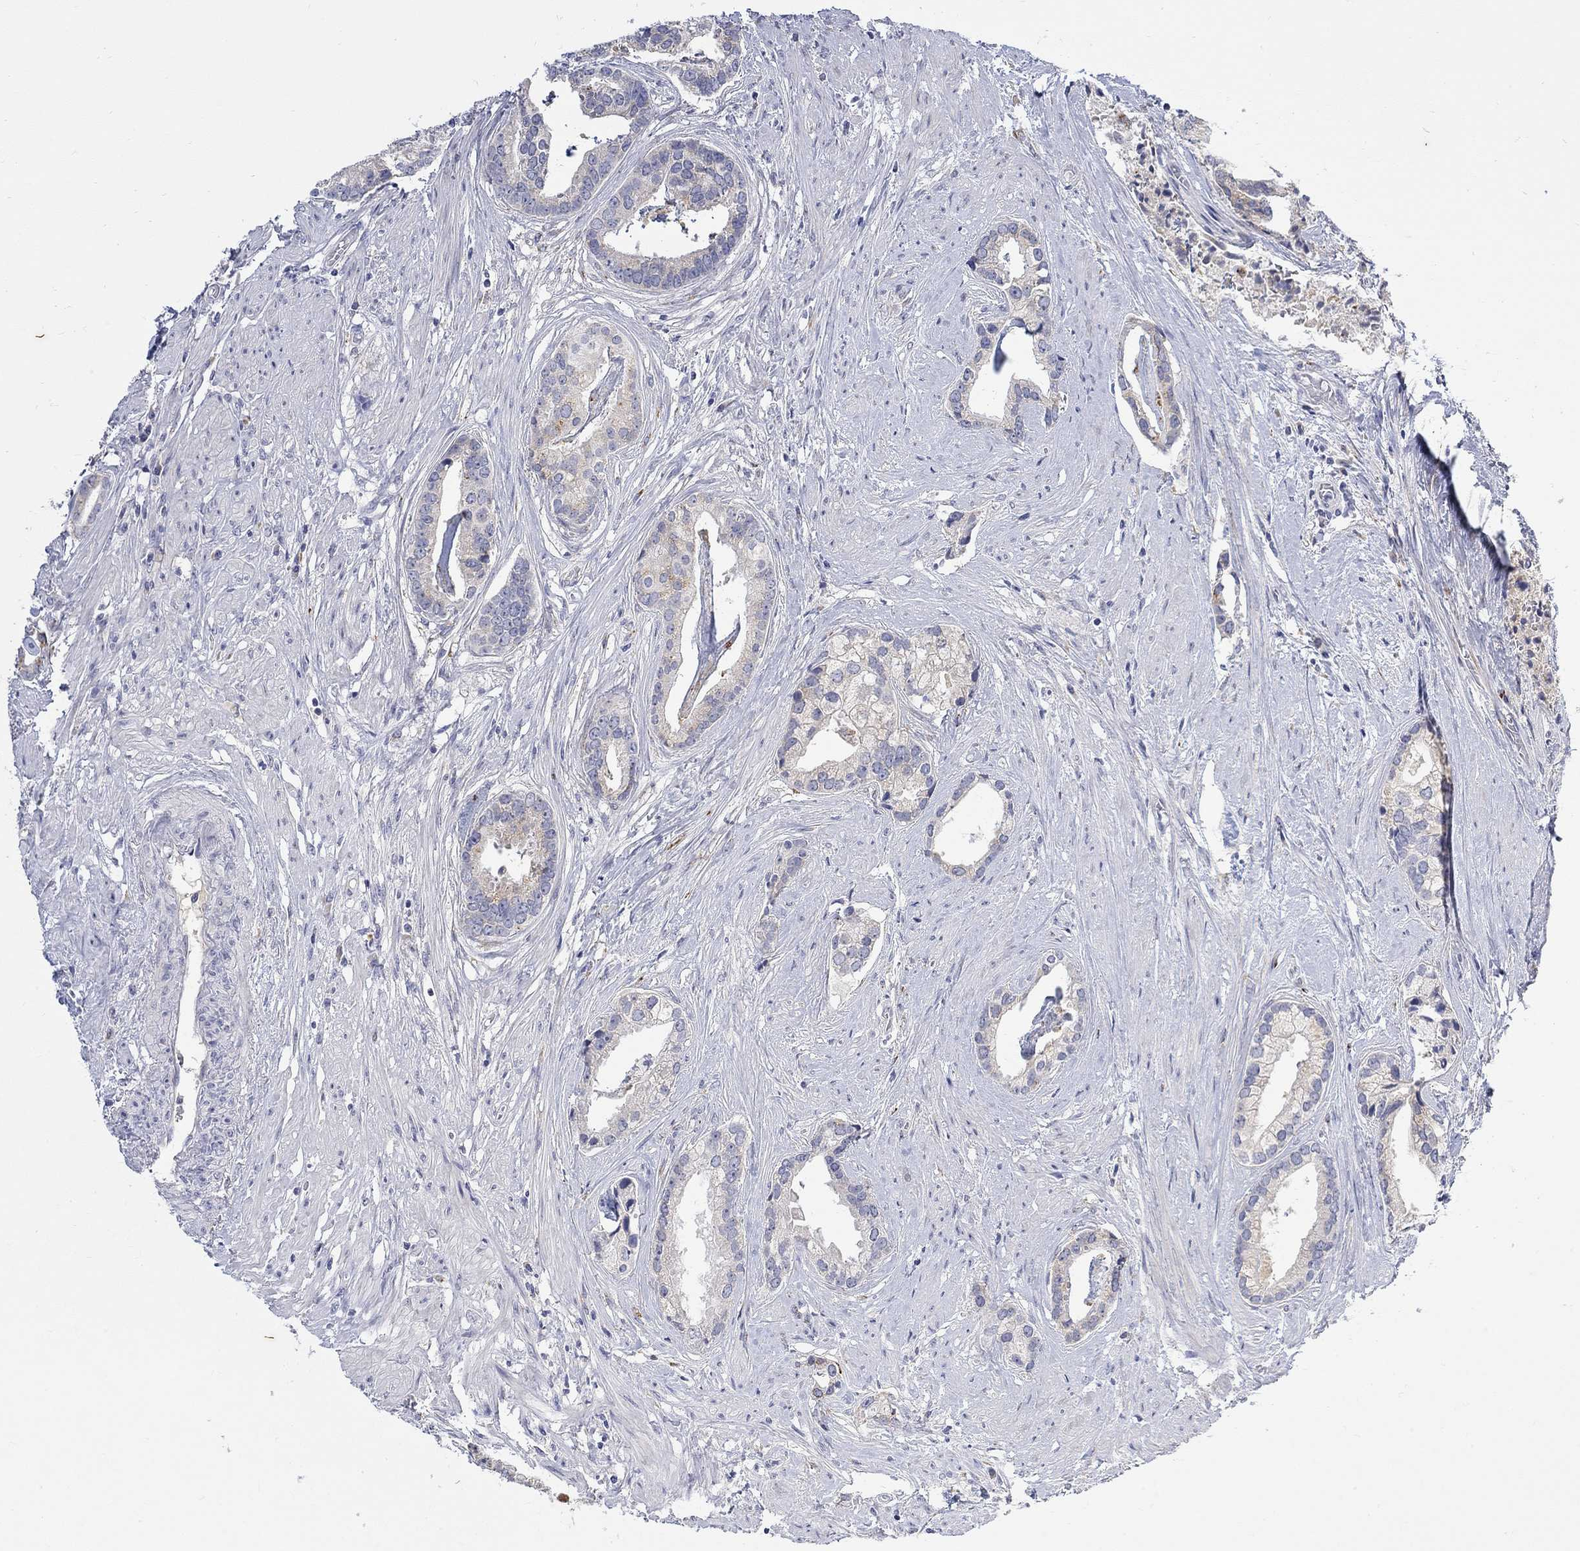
{"staining": {"intensity": "weak", "quantity": "<25%", "location": "cytoplasmic/membranous"}, "tissue": "prostate cancer", "cell_type": "Tumor cells", "image_type": "cancer", "snomed": [{"axis": "morphology", "description": "Adenocarcinoma, NOS"}, {"axis": "topography", "description": "Prostate and seminal vesicle, NOS"}, {"axis": "topography", "description": "Prostate"}], "caption": "Tumor cells are negative for brown protein staining in adenocarcinoma (prostate). Nuclei are stained in blue.", "gene": "FNDC5", "patient": {"sex": "male", "age": 44}}